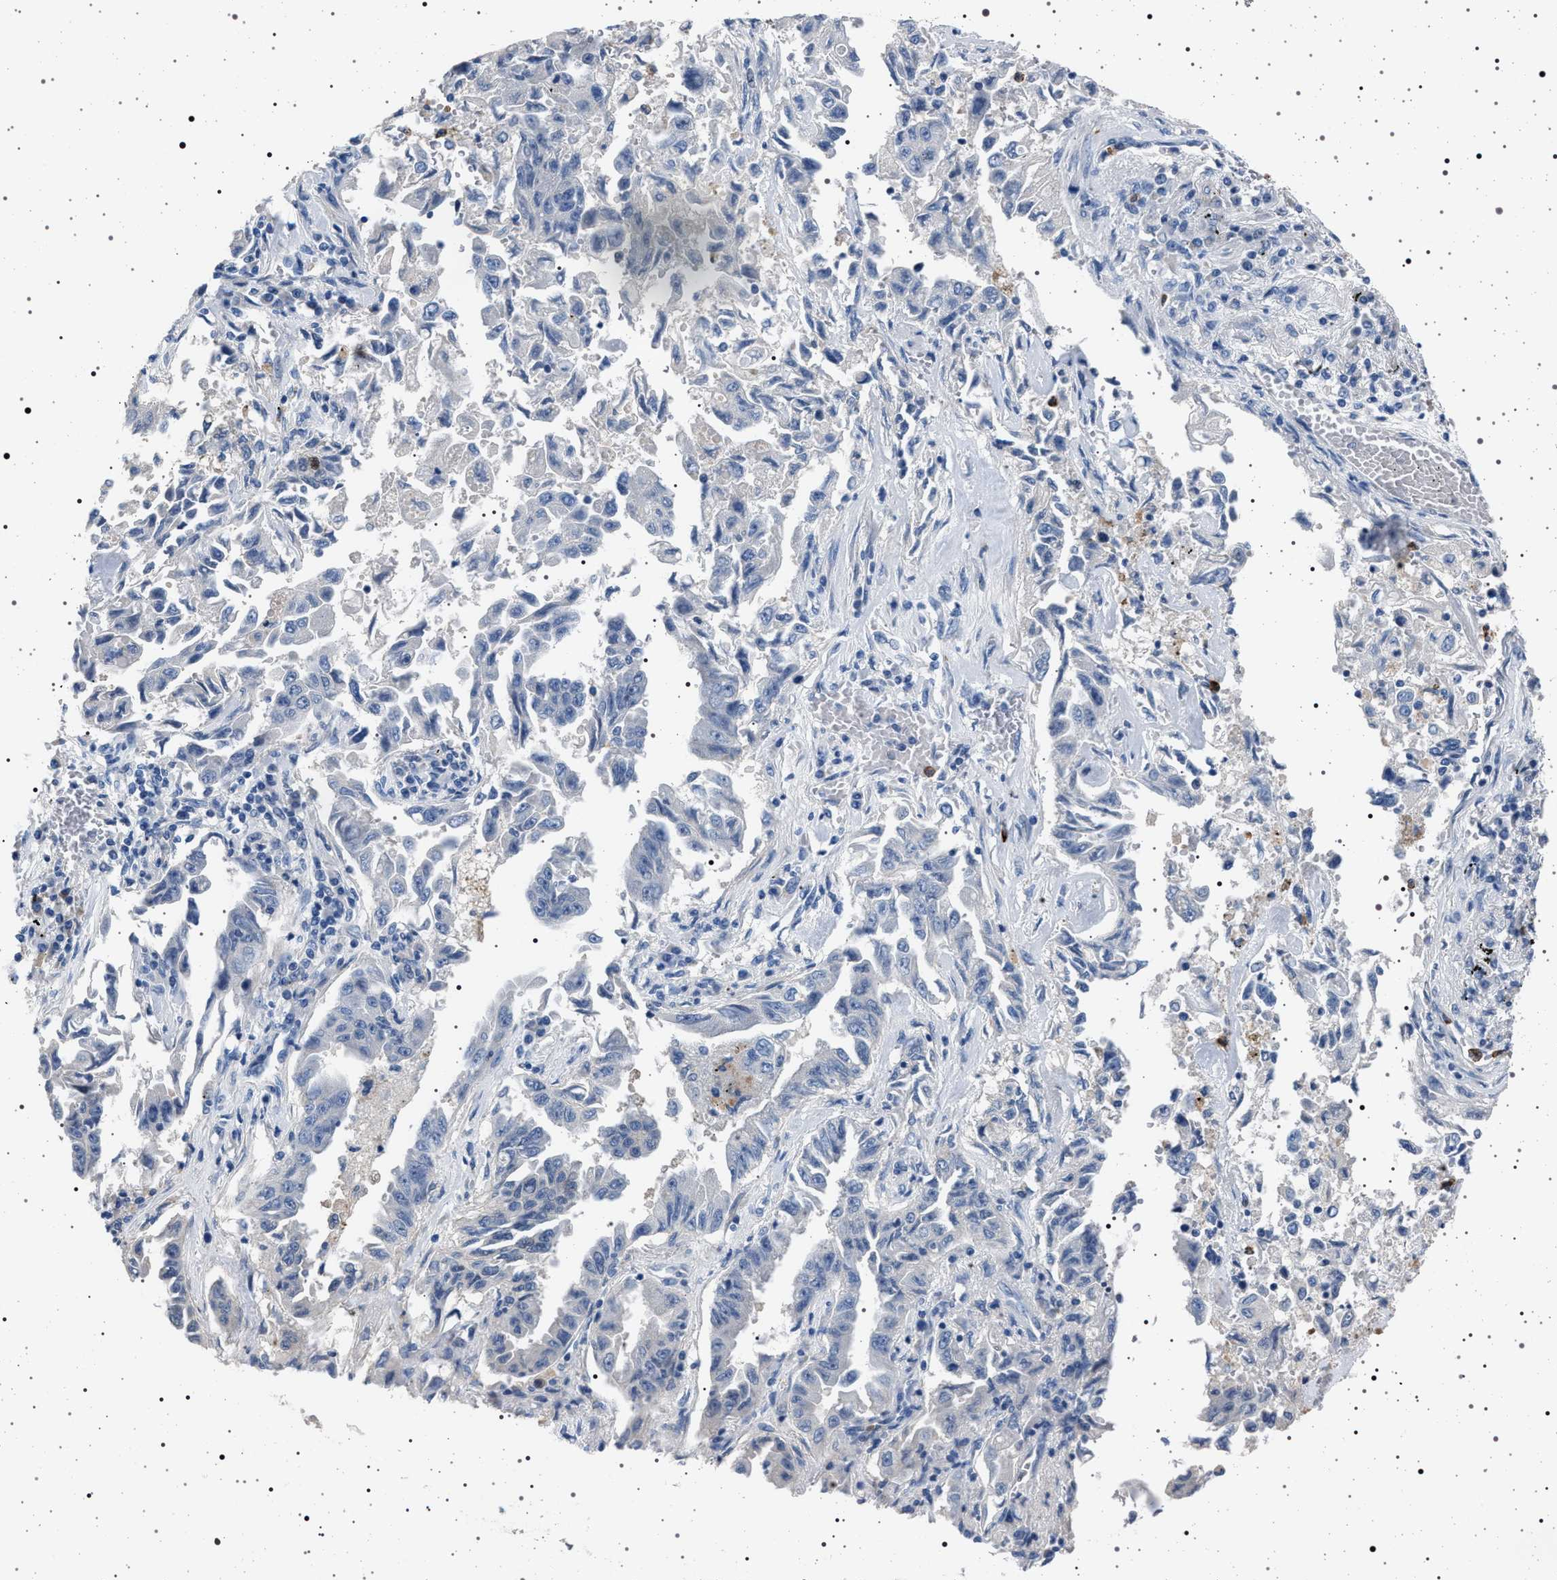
{"staining": {"intensity": "negative", "quantity": "none", "location": "none"}, "tissue": "lung cancer", "cell_type": "Tumor cells", "image_type": "cancer", "snomed": [{"axis": "morphology", "description": "Adenocarcinoma, NOS"}, {"axis": "topography", "description": "Lung"}], "caption": "IHC image of human lung cancer stained for a protein (brown), which displays no expression in tumor cells.", "gene": "NAT9", "patient": {"sex": "female", "age": 51}}